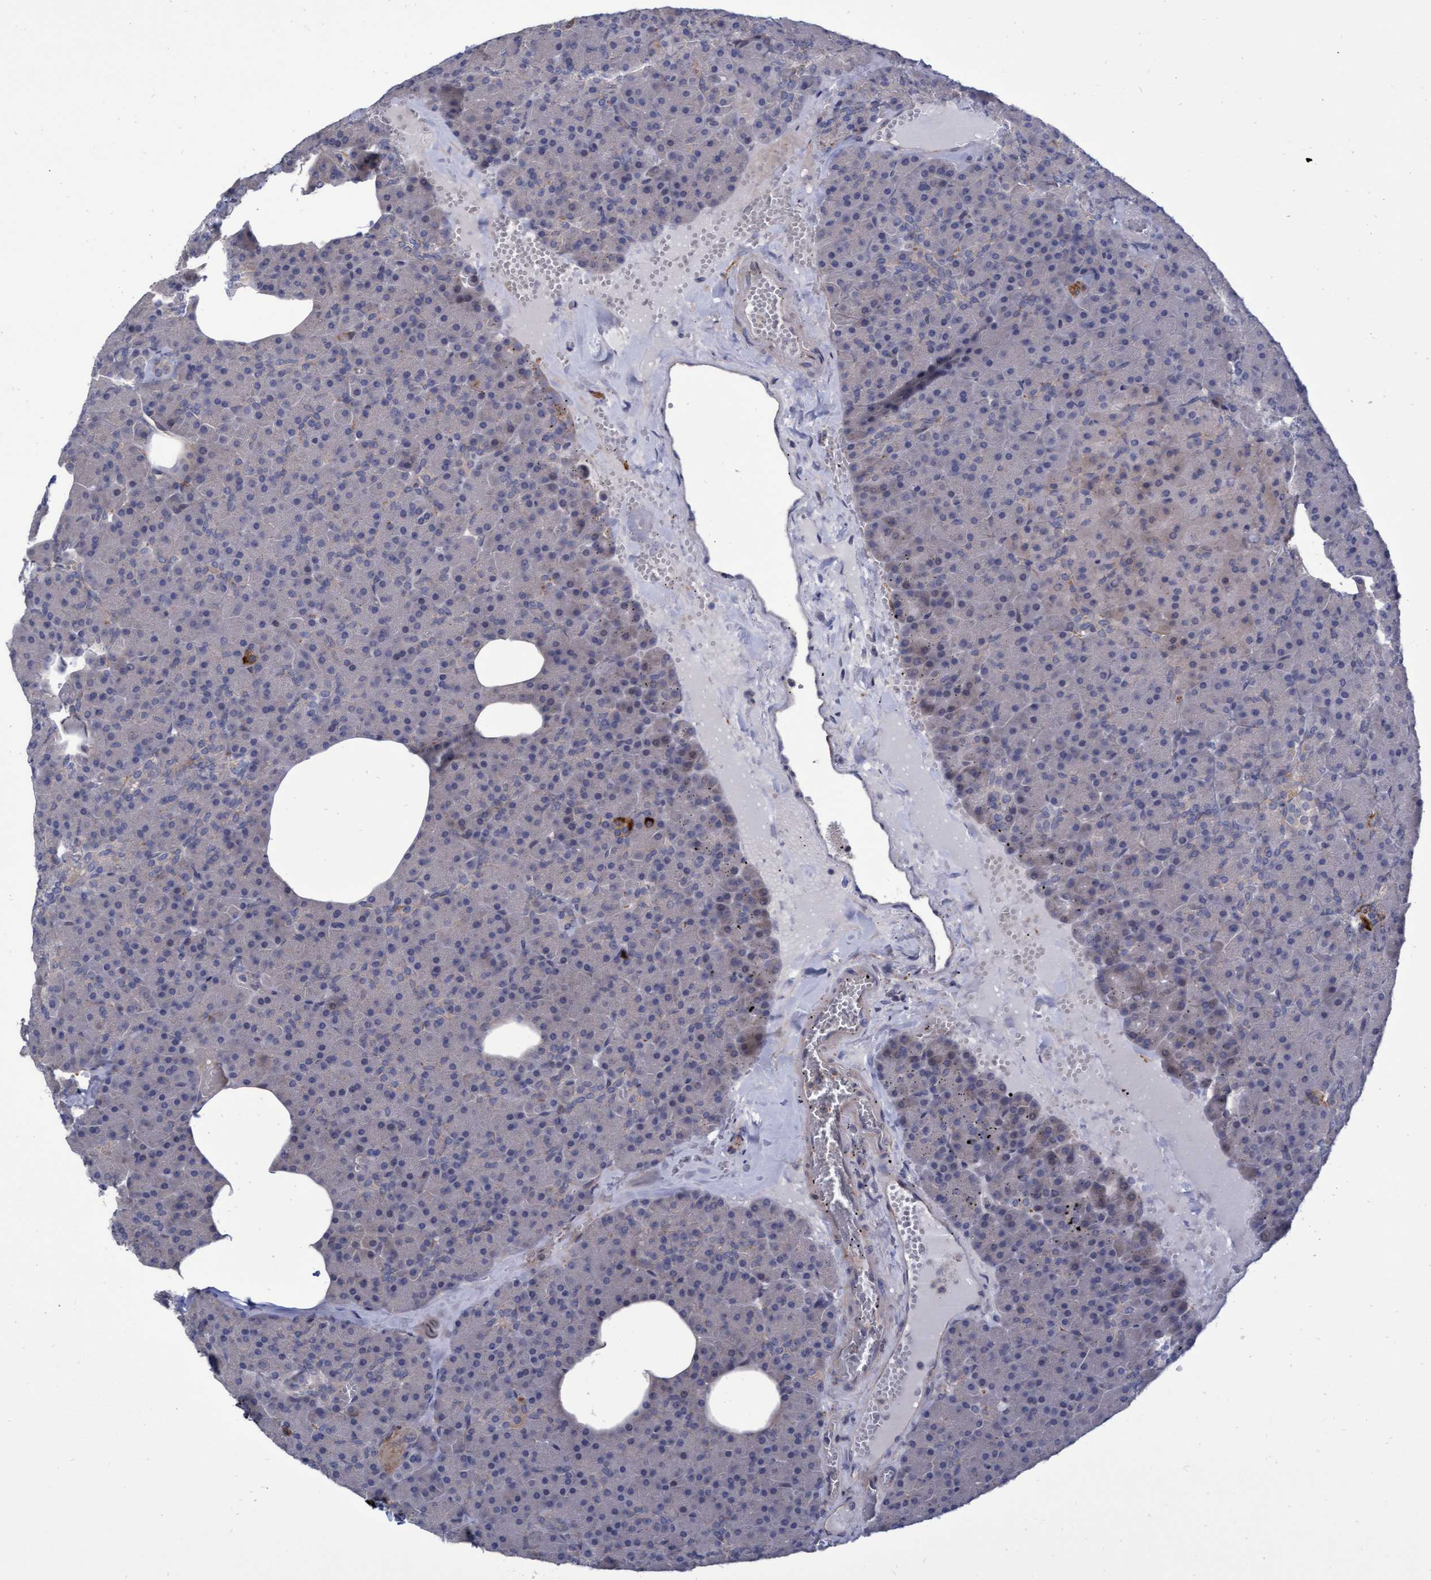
{"staining": {"intensity": "negative", "quantity": "none", "location": "none"}, "tissue": "pancreas", "cell_type": "Exocrine glandular cells", "image_type": "normal", "snomed": [{"axis": "morphology", "description": "Normal tissue, NOS"}, {"axis": "morphology", "description": "Carcinoid, malignant, NOS"}, {"axis": "topography", "description": "Pancreas"}], "caption": "This is an IHC image of unremarkable human pancreas. There is no staining in exocrine glandular cells.", "gene": "ABCF2", "patient": {"sex": "female", "age": 35}}